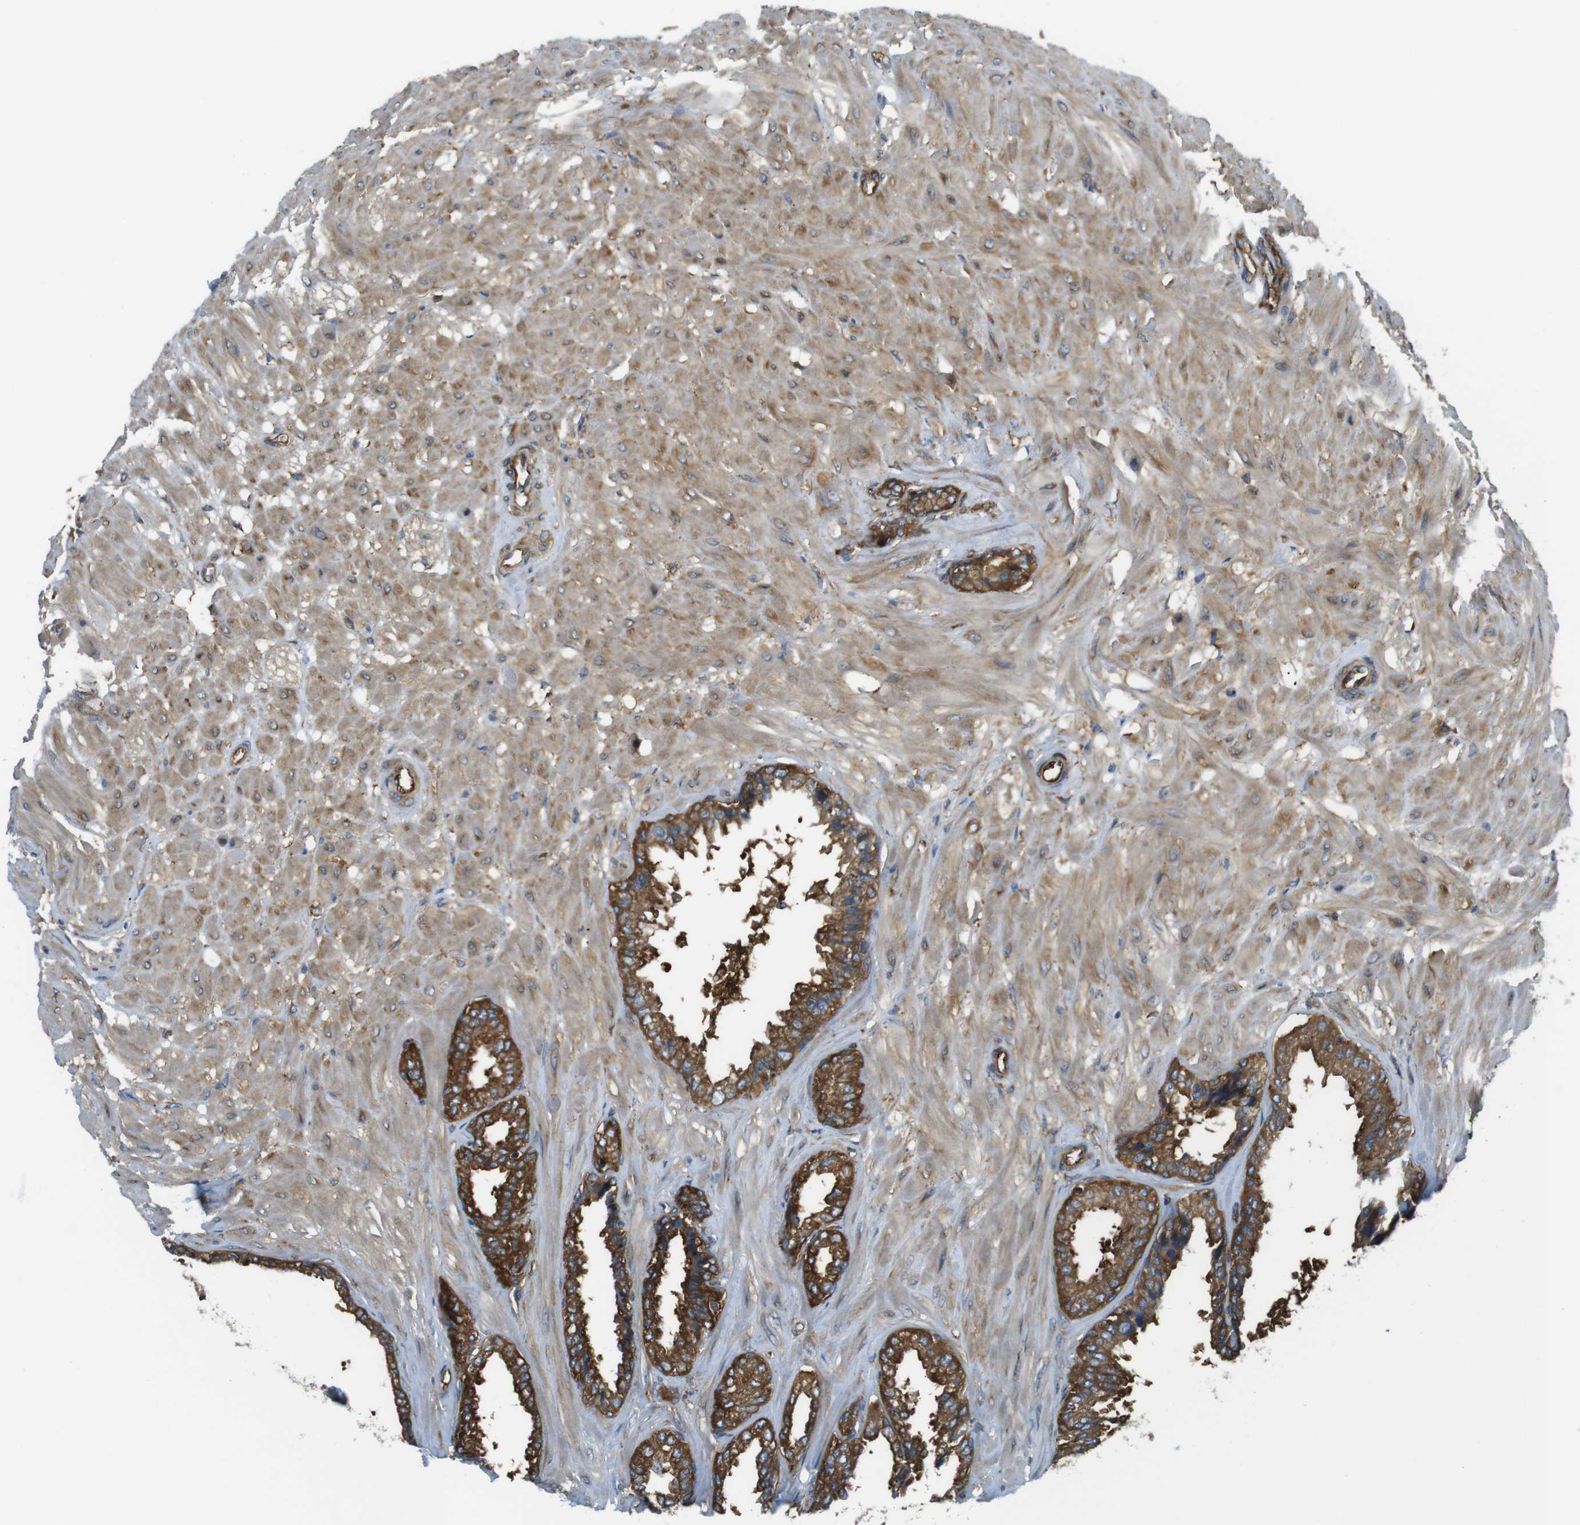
{"staining": {"intensity": "strong", "quantity": ">75%", "location": "cytoplasmic/membranous"}, "tissue": "seminal vesicle", "cell_type": "Glandular cells", "image_type": "normal", "snomed": [{"axis": "morphology", "description": "Normal tissue, NOS"}, {"axis": "topography", "description": "Seminal veicle"}], "caption": "IHC histopathology image of normal seminal vesicle stained for a protein (brown), which exhibits high levels of strong cytoplasmic/membranous expression in about >75% of glandular cells.", "gene": "TSC1", "patient": {"sex": "male", "age": 46}}